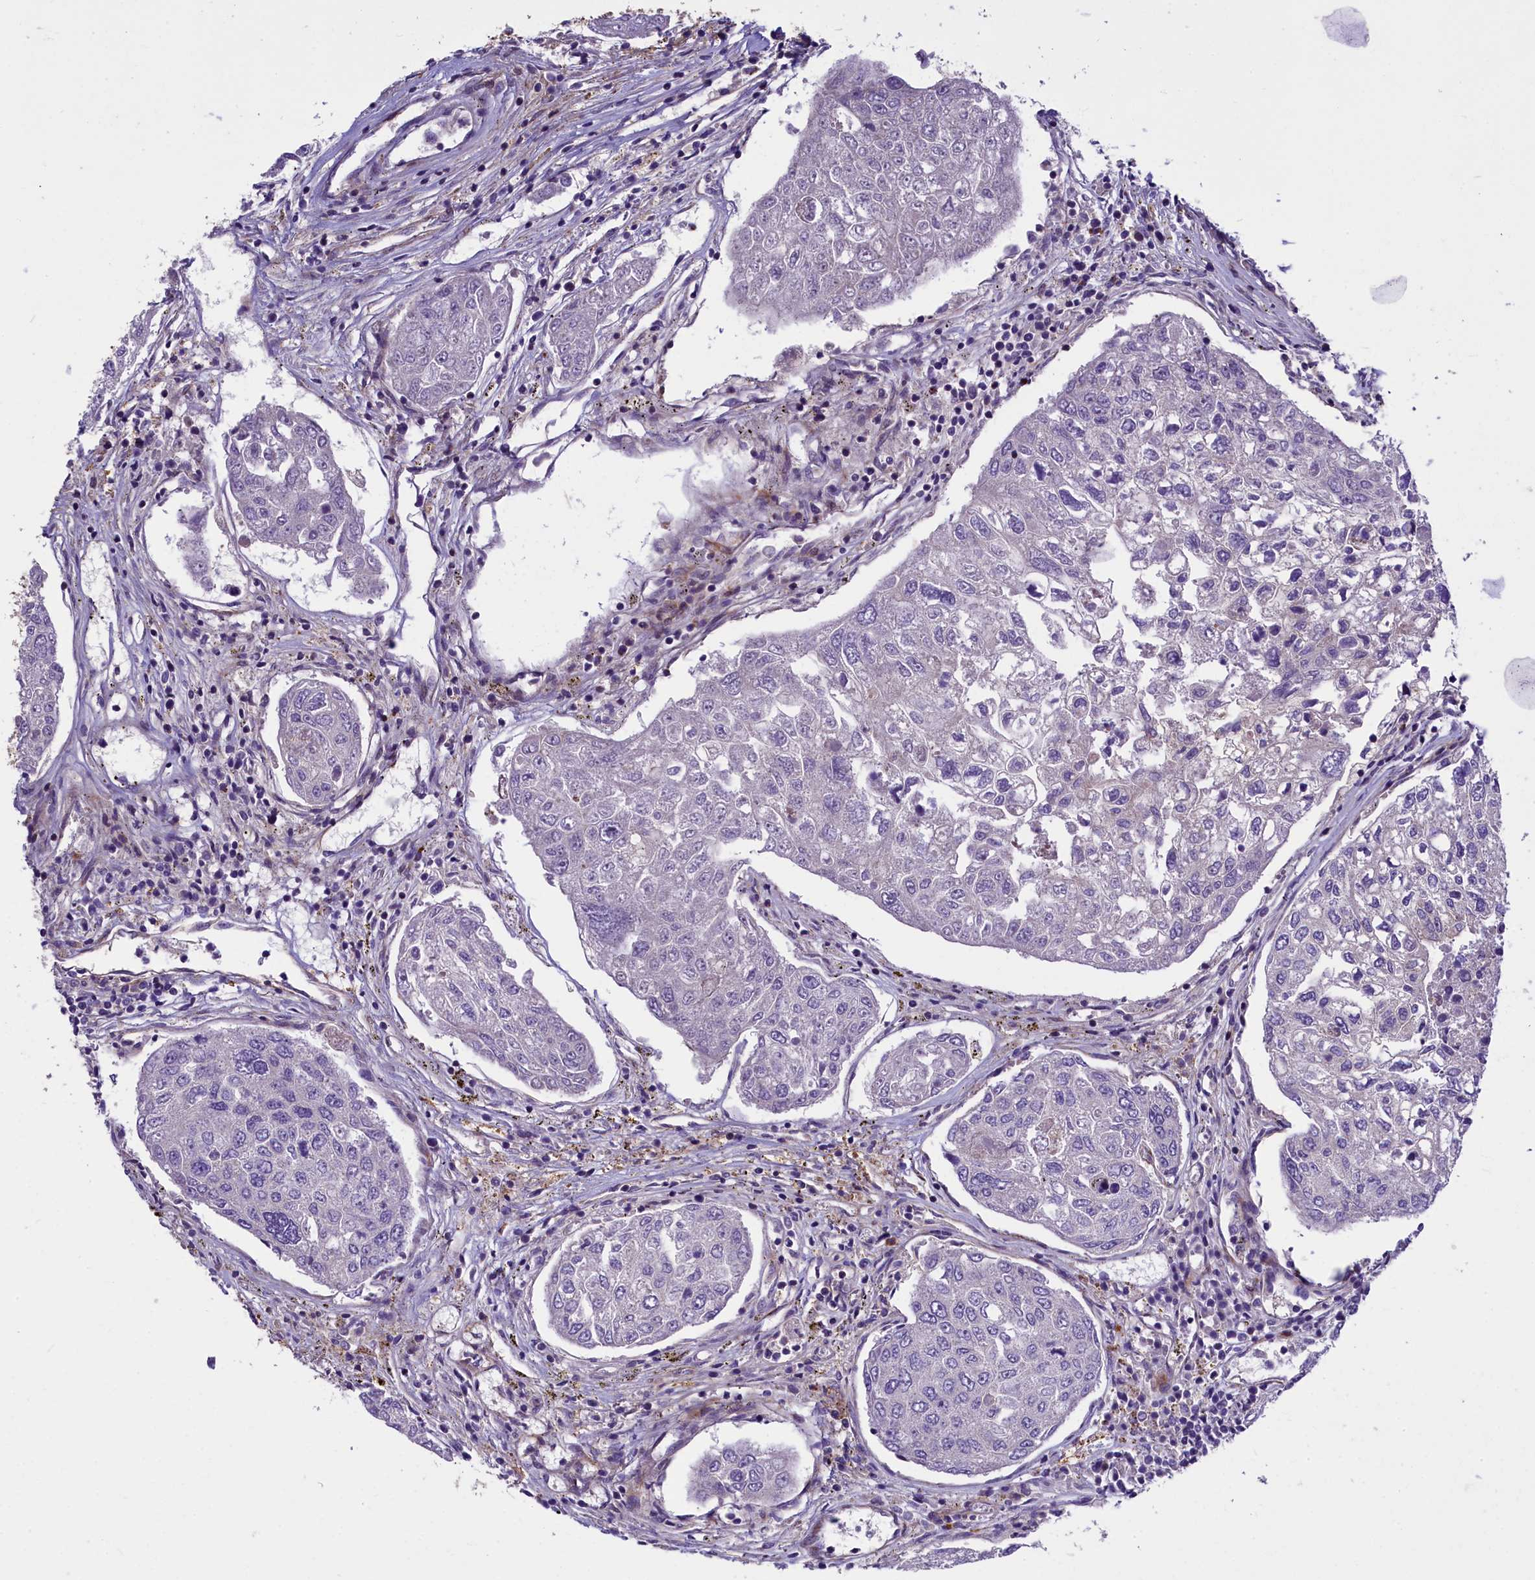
{"staining": {"intensity": "negative", "quantity": "none", "location": "none"}, "tissue": "urothelial cancer", "cell_type": "Tumor cells", "image_type": "cancer", "snomed": [{"axis": "morphology", "description": "Urothelial carcinoma, High grade"}, {"axis": "topography", "description": "Lymph node"}, {"axis": "topography", "description": "Urinary bladder"}], "caption": "Photomicrograph shows no protein positivity in tumor cells of high-grade urothelial carcinoma tissue. Brightfield microscopy of immunohistochemistry stained with DAB (3,3'-diaminobenzidine) (brown) and hematoxylin (blue), captured at high magnification.", "gene": "MED20", "patient": {"sex": "male", "age": 51}}